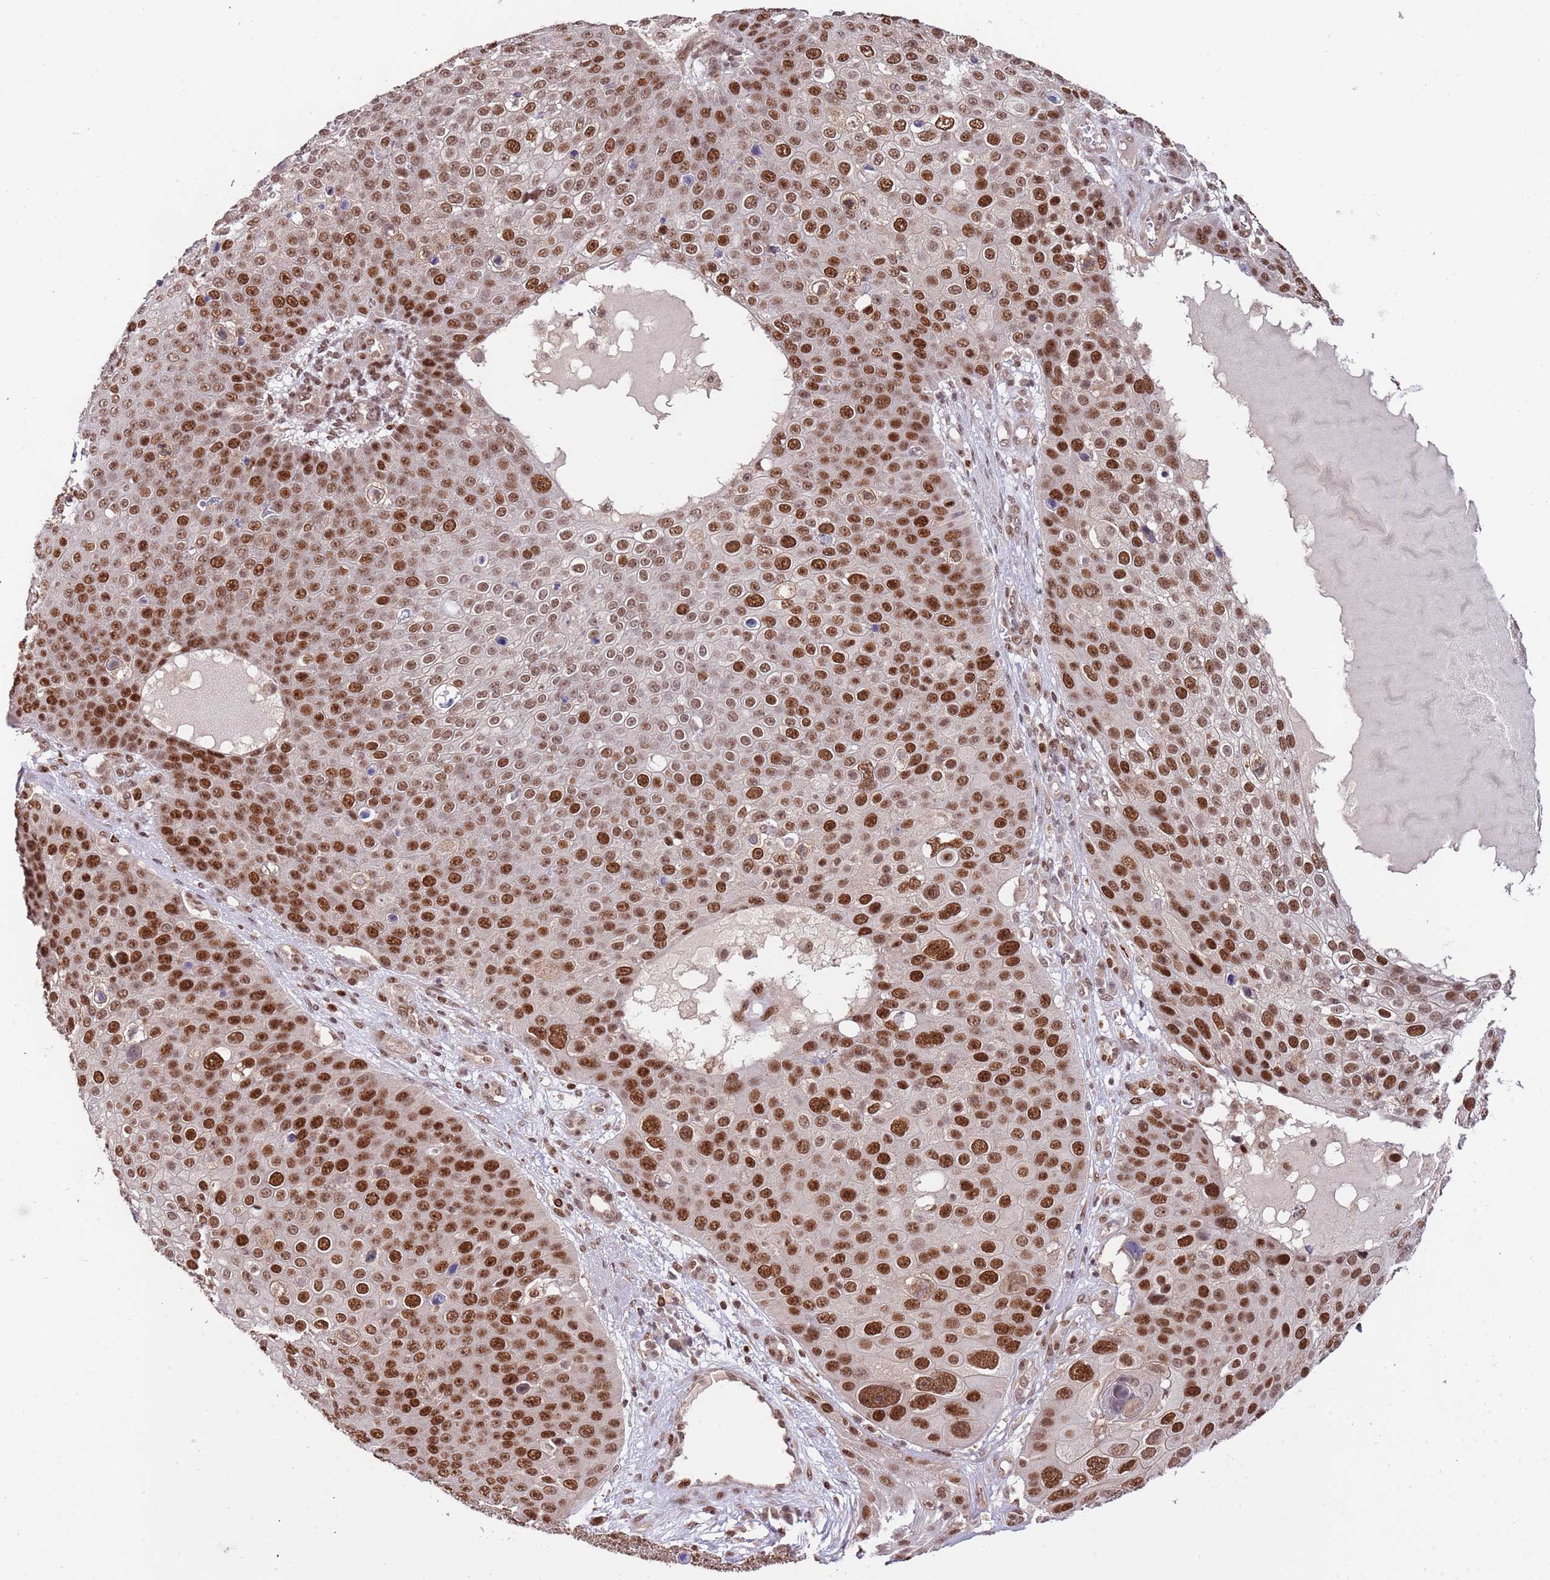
{"staining": {"intensity": "strong", "quantity": ">75%", "location": "nuclear"}, "tissue": "skin cancer", "cell_type": "Tumor cells", "image_type": "cancer", "snomed": [{"axis": "morphology", "description": "Squamous cell carcinoma, NOS"}, {"axis": "topography", "description": "Skin"}], "caption": "IHC staining of skin cancer, which exhibits high levels of strong nuclear positivity in approximately >75% of tumor cells indicating strong nuclear protein expression. The staining was performed using DAB (3,3'-diaminobenzidine) (brown) for protein detection and nuclei were counterstained in hematoxylin (blue).", "gene": "RIF1", "patient": {"sex": "male", "age": 71}}